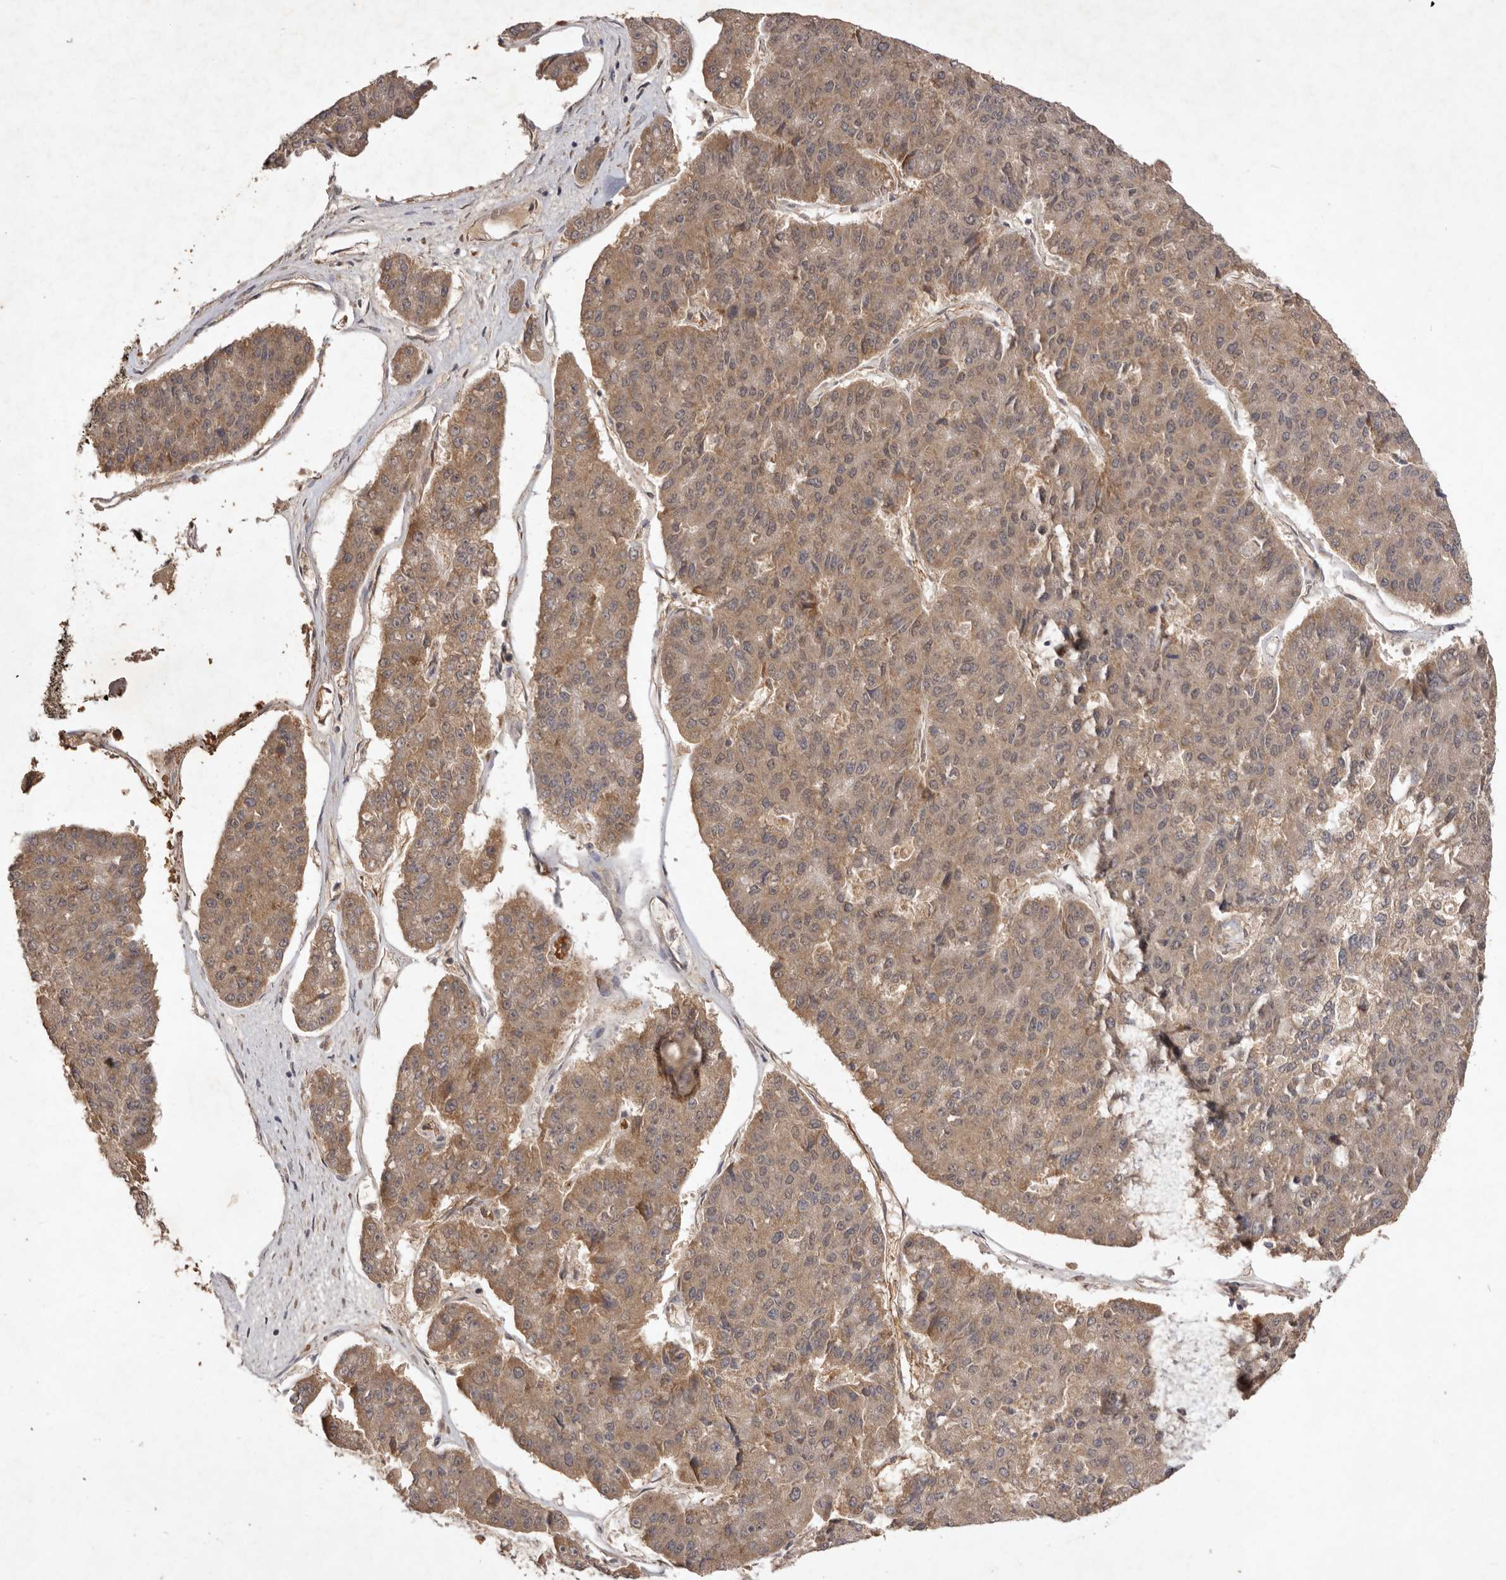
{"staining": {"intensity": "moderate", "quantity": ">75%", "location": "cytoplasmic/membranous"}, "tissue": "pancreatic cancer", "cell_type": "Tumor cells", "image_type": "cancer", "snomed": [{"axis": "morphology", "description": "Adenocarcinoma, NOS"}, {"axis": "topography", "description": "Pancreas"}], "caption": "Immunohistochemistry (IHC) histopathology image of human pancreatic adenocarcinoma stained for a protein (brown), which demonstrates medium levels of moderate cytoplasmic/membranous staining in approximately >75% of tumor cells.", "gene": "TARS2", "patient": {"sex": "male", "age": 50}}